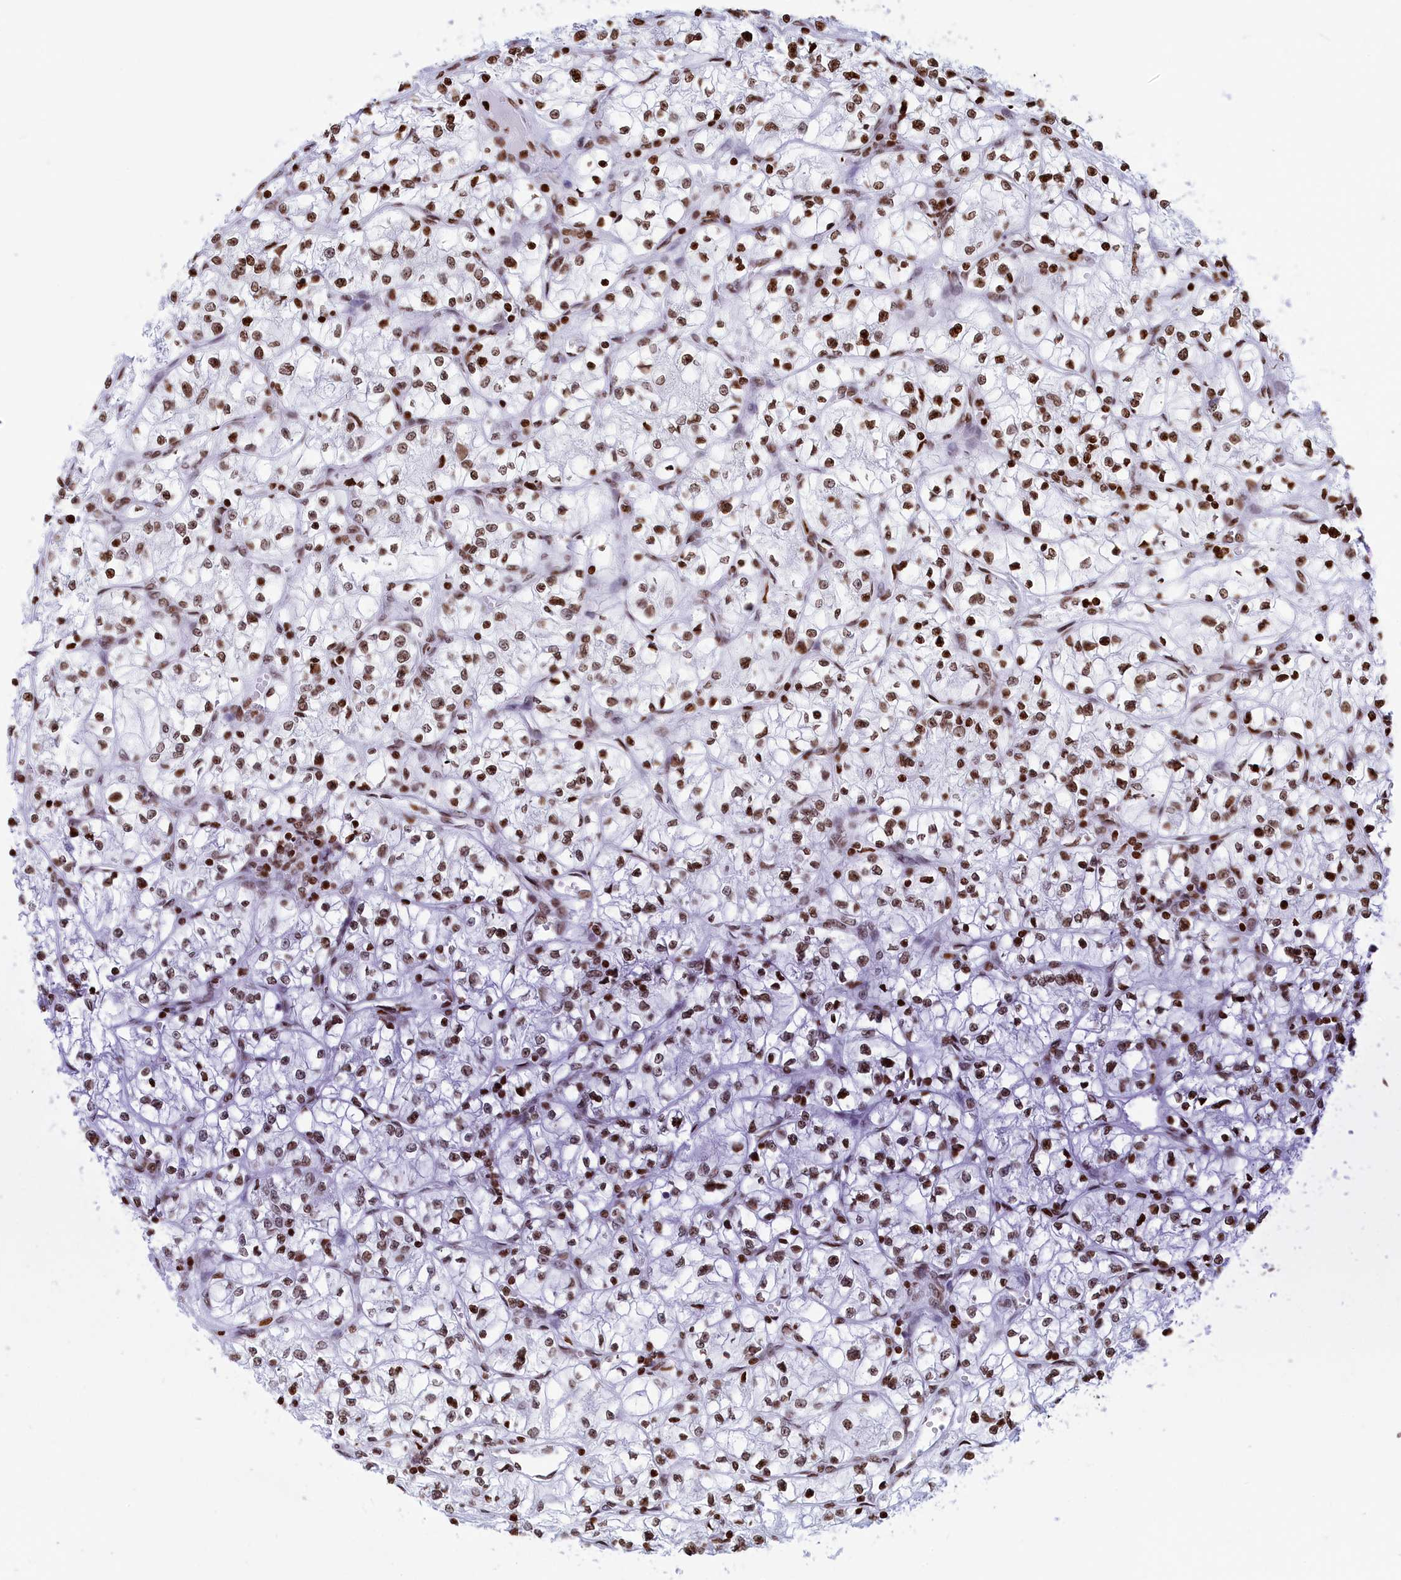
{"staining": {"intensity": "moderate", "quantity": ">75%", "location": "nuclear"}, "tissue": "renal cancer", "cell_type": "Tumor cells", "image_type": "cancer", "snomed": [{"axis": "morphology", "description": "Adenocarcinoma, NOS"}, {"axis": "topography", "description": "Kidney"}], "caption": "Adenocarcinoma (renal) stained with a brown dye exhibits moderate nuclear positive positivity in approximately >75% of tumor cells.", "gene": "APOBEC3A", "patient": {"sex": "female", "age": 64}}